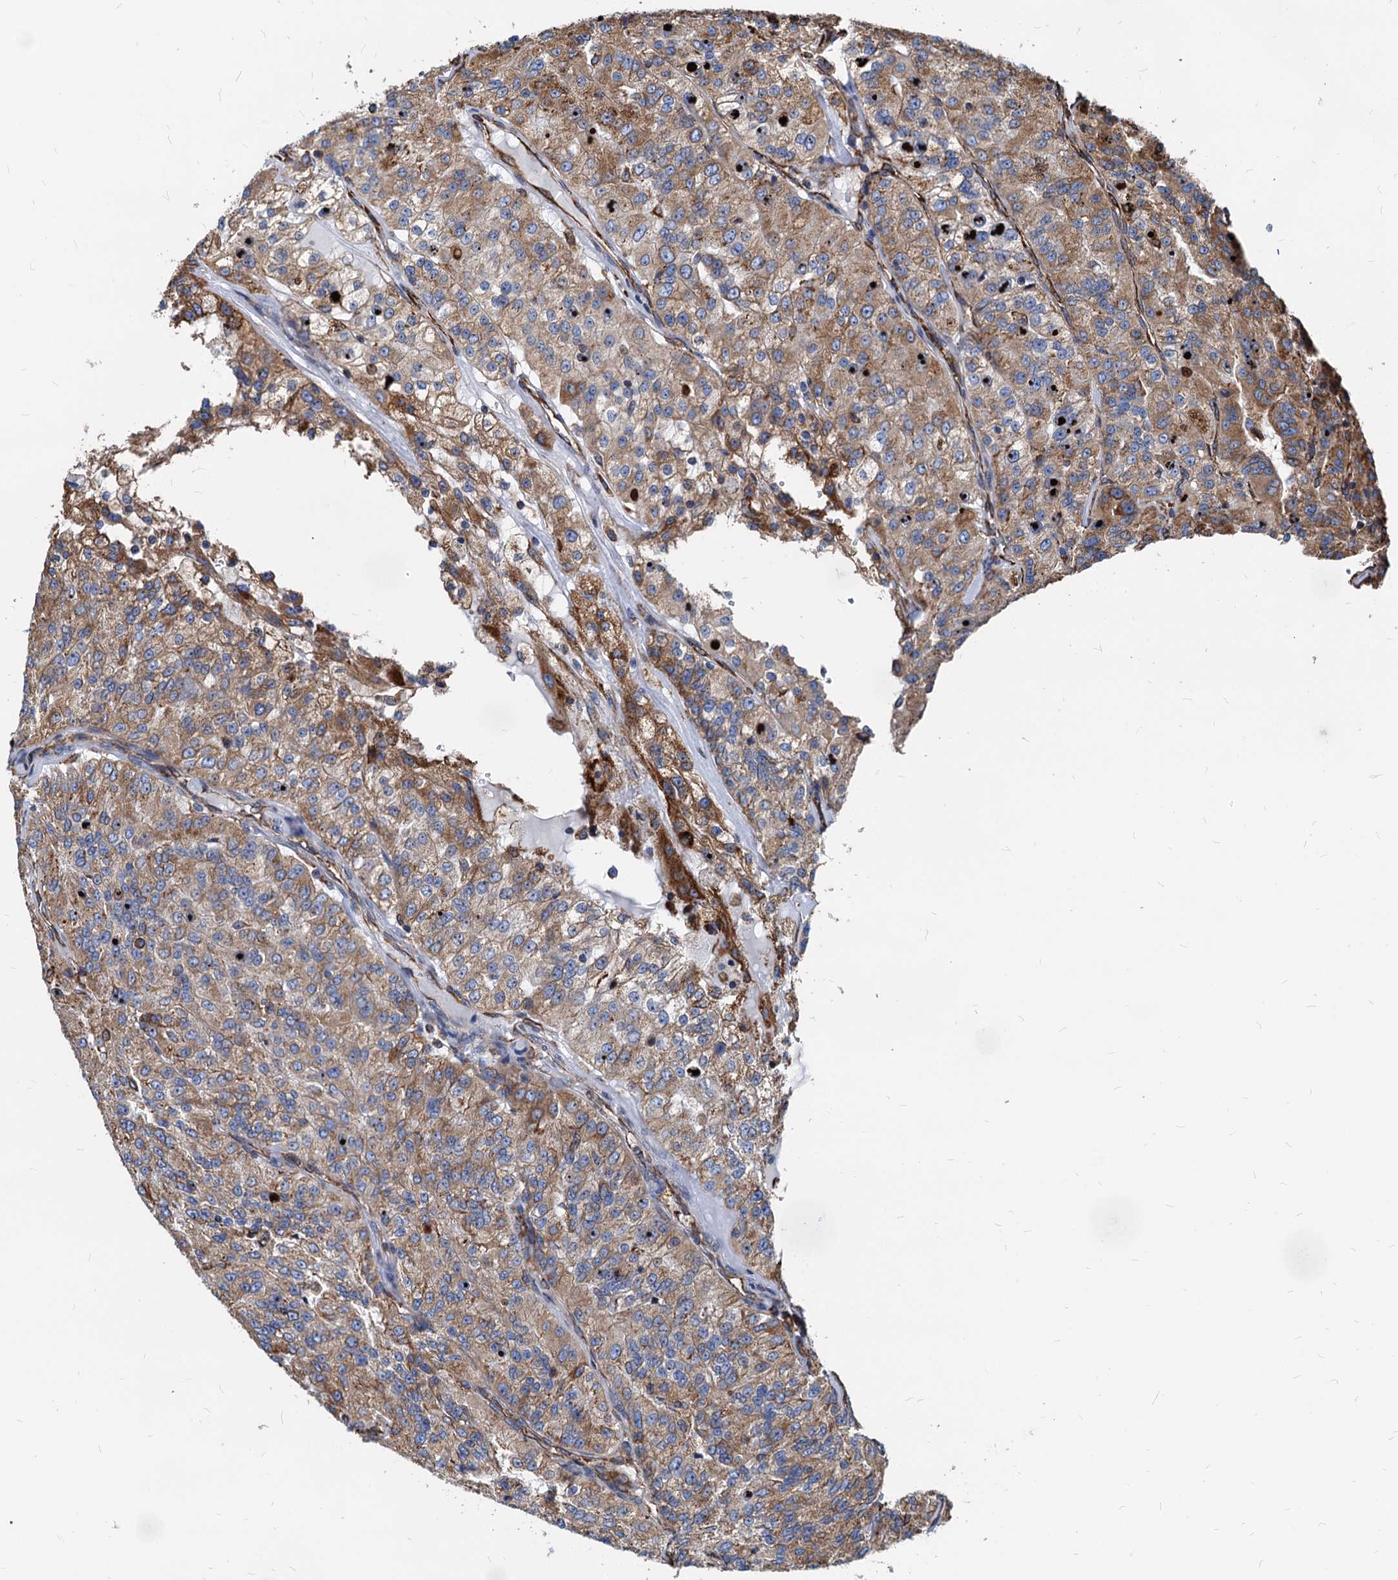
{"staining": {"intensity": "moderate", "quantity": ">75%", "location": "cytoplasmic/membranous"}, "tissue": "renal cancer", "cell_type": "Tumor cells", "image_type": "cancer", "snomed": [{"axis": "morphology", "description": "Adenocarcinoma, NOS"}, {"axis": "topography", "description": "Kidney"}], "caption": "Protein analysis of renal cancer tissue shows moderate cytoplasmic/membranous staining in about >75% of tumor cells.", "gene": "HSPA5", "patient": {"sex": "female", "age": 63}}